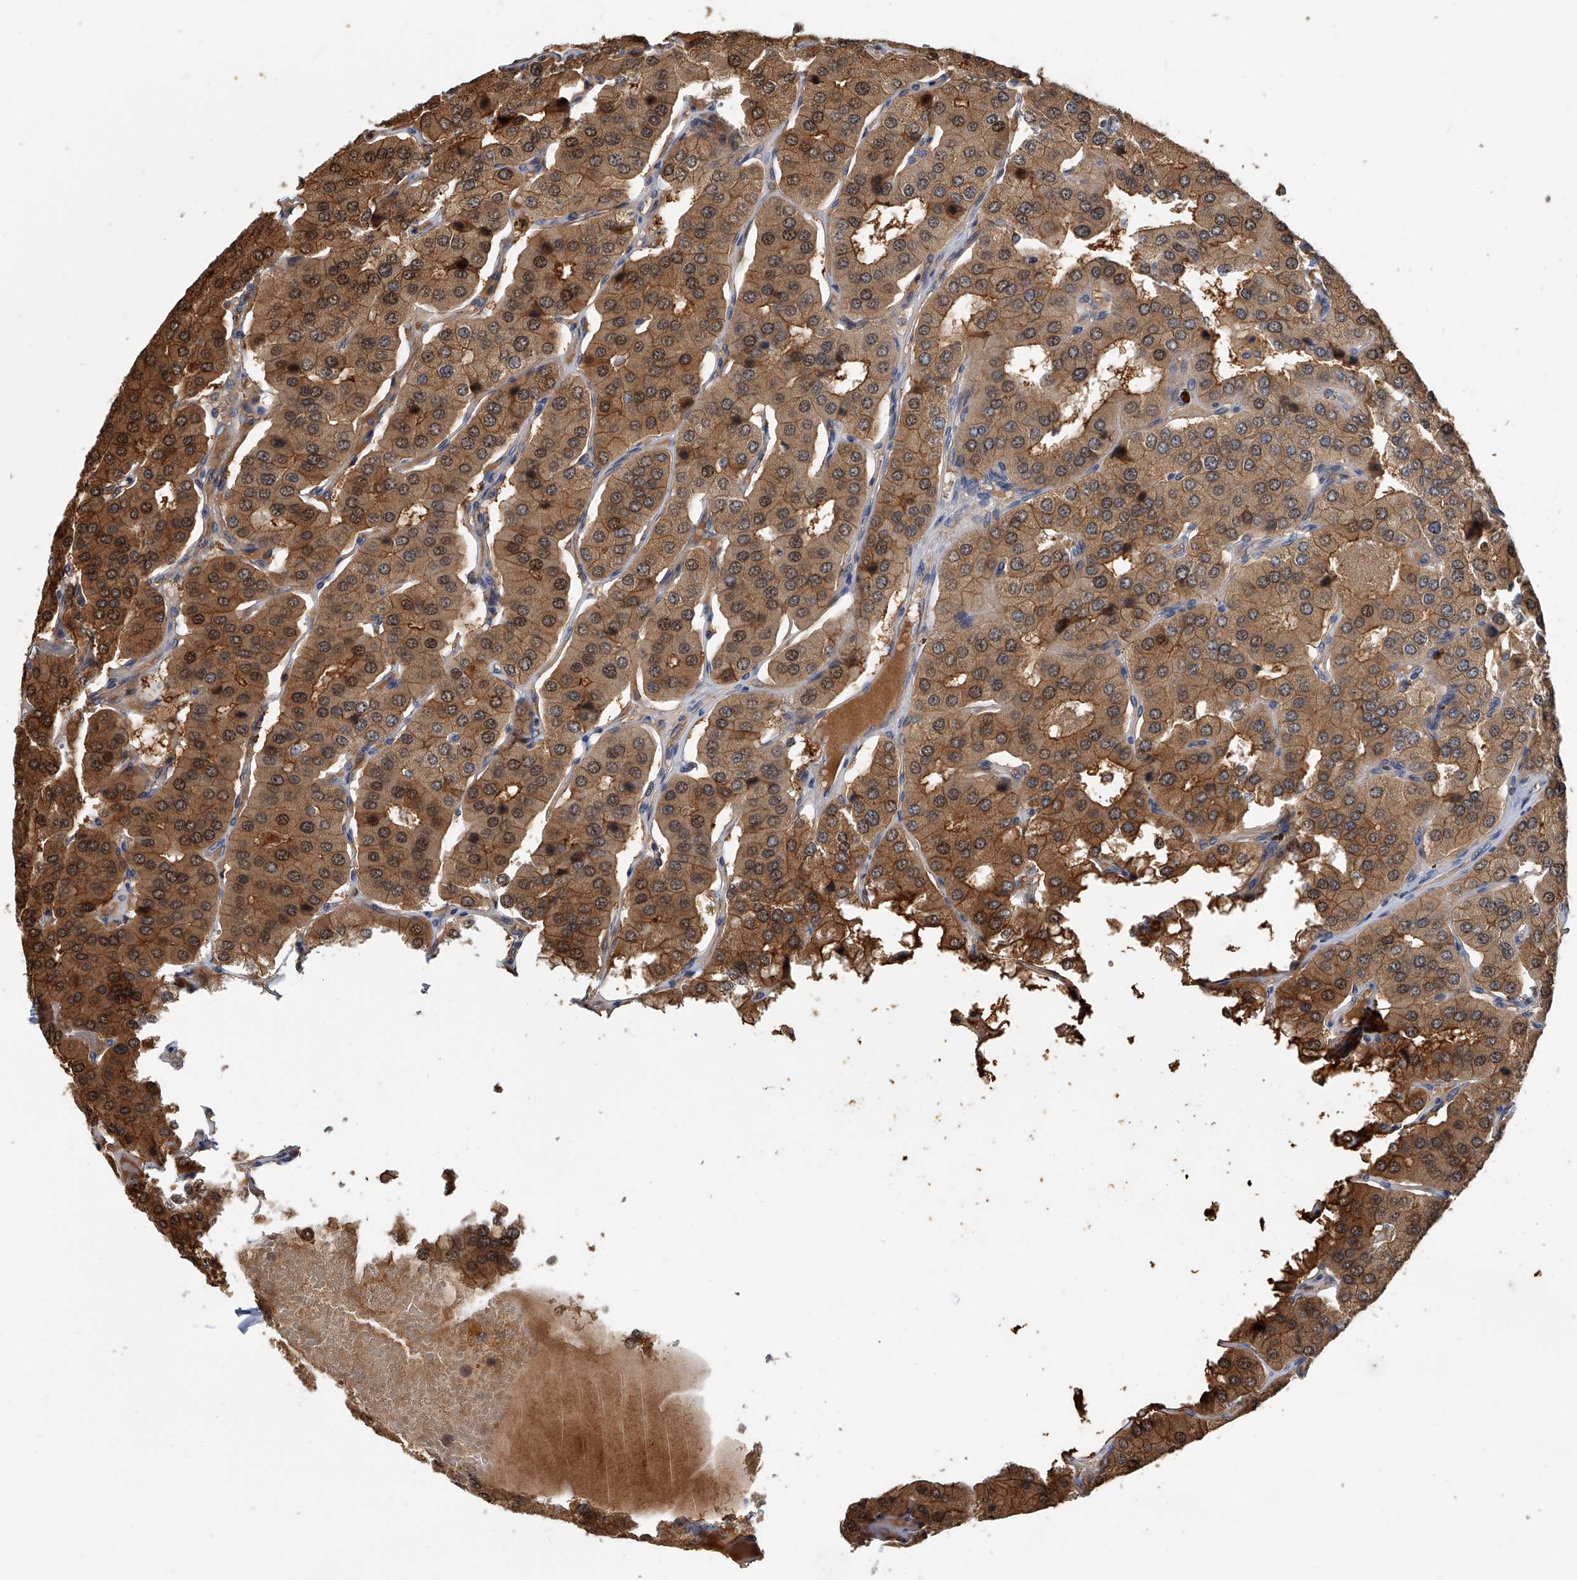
{"staining": {"intensity": "moderate", "quantity": ">75%", "location": "cytoplasmic/membranous"}, "tissue": "parathyroid gland", "cell_type": "Glandular cells", "image_type": "normal", "snomed": [{"axis": "morphology", "description": "Normal tissue, NOS"}, {"axis": "morphology", "description": "Adenoma, NOS"}, {"axis": "topography", "description": "Parathyroid gland"}], "caption": "There is medium levels of moderate cytoplasmic/membranous staining in glandular cells of normal parathyroid gland, as demonstrated by immunohistochemical staining (brown color).", "gene": "CD200", "patient": {"sex": "female", "age": 86}}